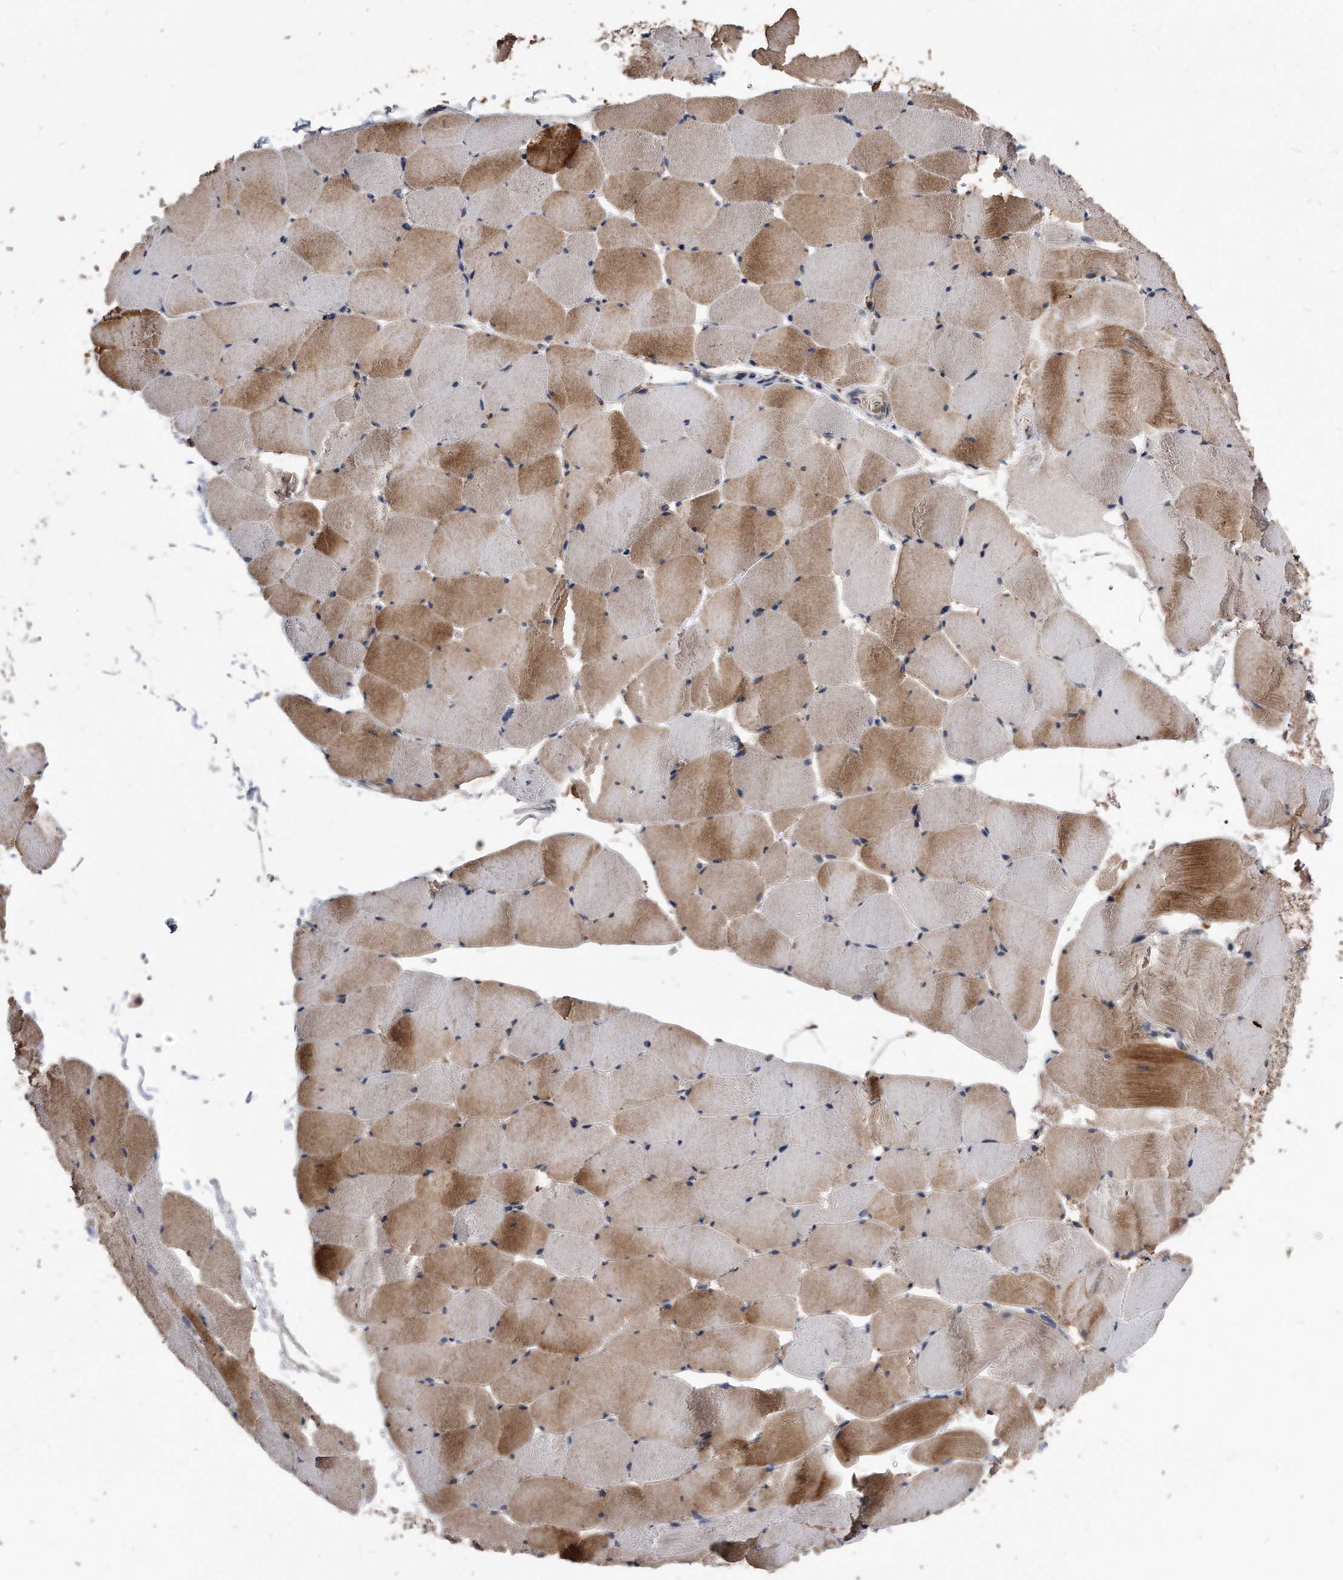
{"staining": {"intensity": "moderate", "quantity": "<25%", "location": "cytoplasmic/membranous"}, "tissue": "skeletal muscle", "cell_type": "Myocytes", "image_type": "normal", "snomed": [{"axis": "morphology", "description": "Normal tissue, NOS"}, {"axis": "topography", "description": "Skeletal muscle"}], "caption": "A brown stain shows moderate cytoplasmic/membranous expression of a protein in myocytes of benign human skeletal muscle.", "gene": "IL20RA", "patient": {"sex": "male", "age": 62}}